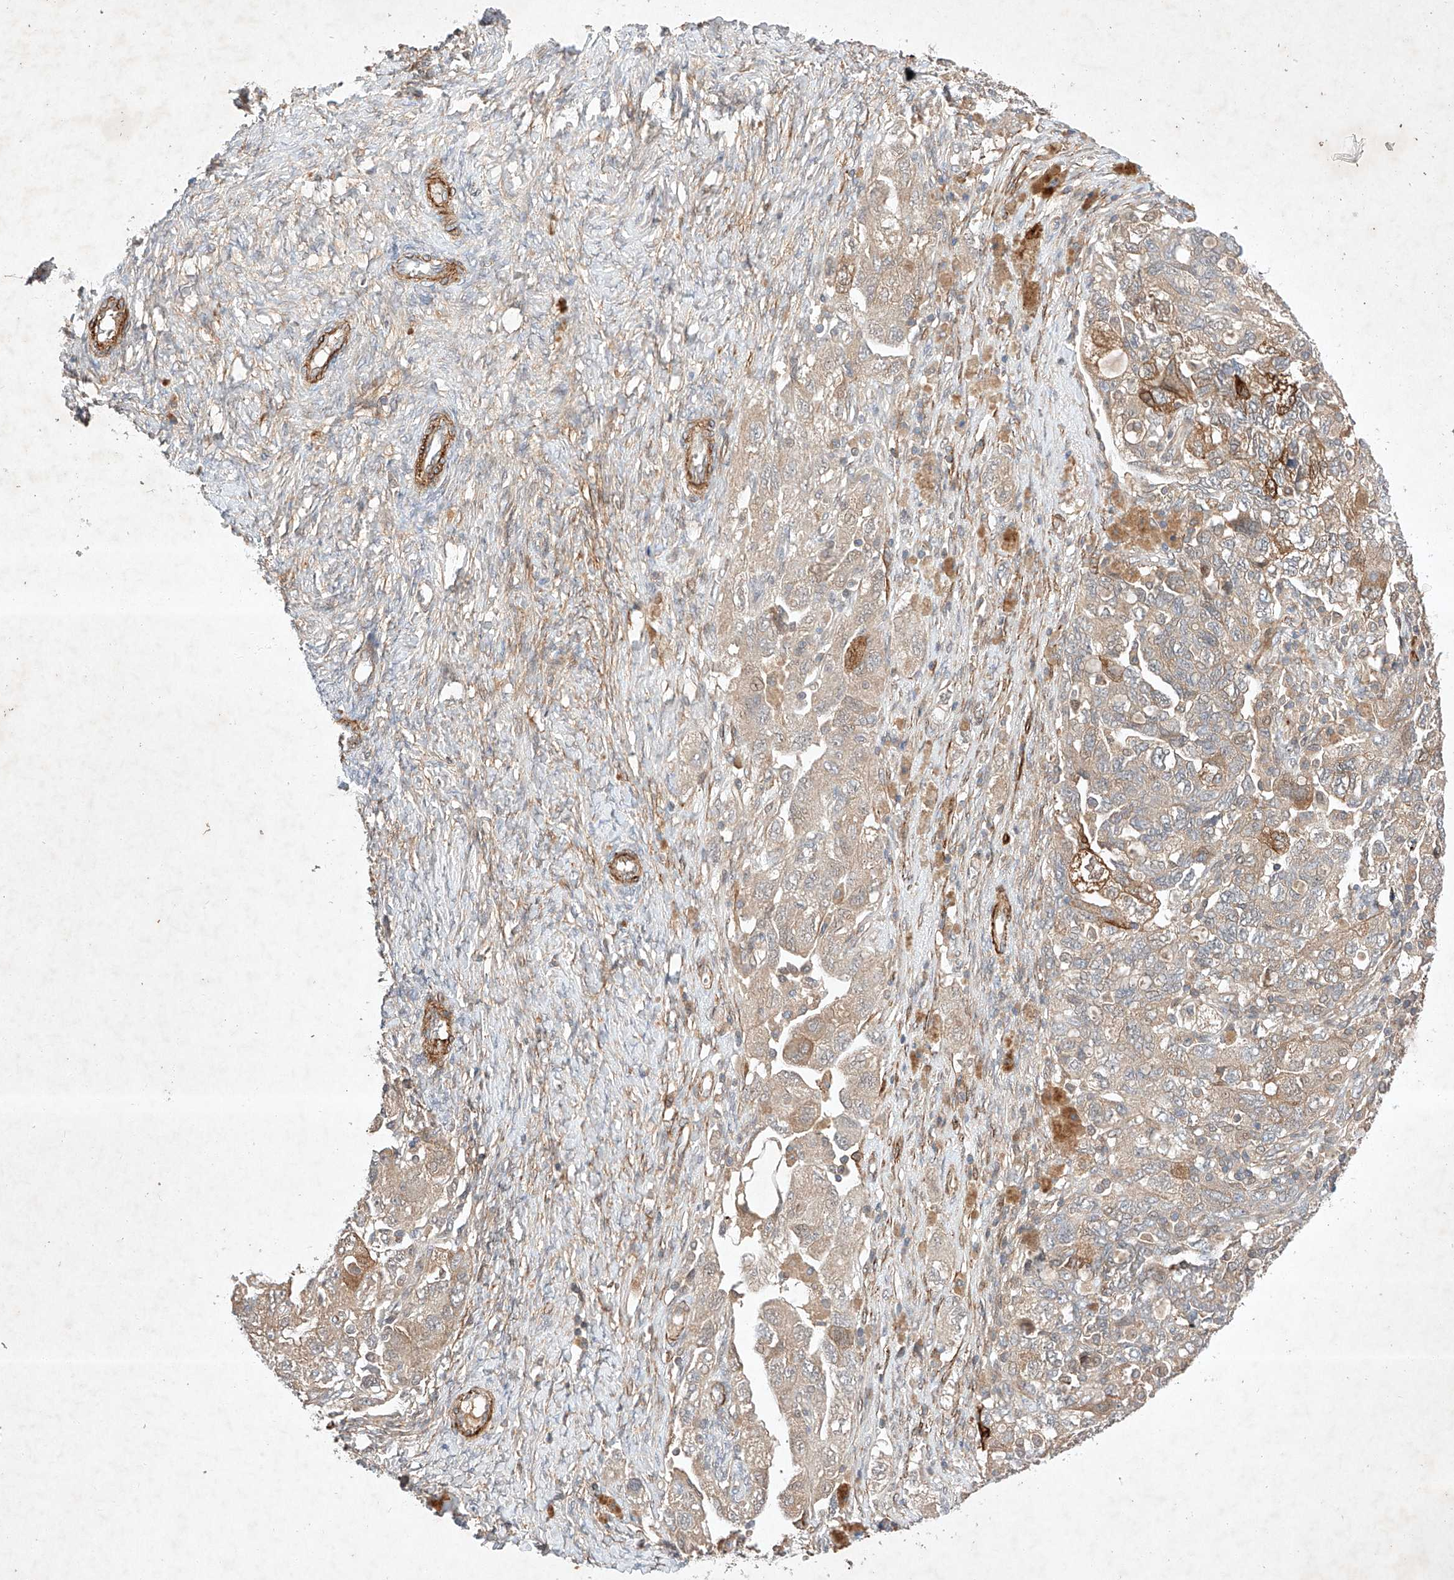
{"staining": {"intensity": "weak", "quantity": ">75%", "location": "cytoplasmic/membranous"}, "tissue": "ovarian cancer", "cell_type": "Tumor cells", "image_type": "cancer", "snomed": [{"axis": "morphology", "description": "Carcinoma, NOS"}, {"axis": "morphology", "description": "Cystadenocarcinoma, serous, NOS"}, {"axis": "topography", "description": "Ovary"}], "caption": "This histopathology image exhibits ovarian cancer stained with IHC to label a protein in brown. The cytoplasmic/membranous of tumor cells show weak positivity for the protein. Nuclei are counter-stained blue.", "gene": "ARHGAP33", "patient": {"sex": "female", "age": 69}}